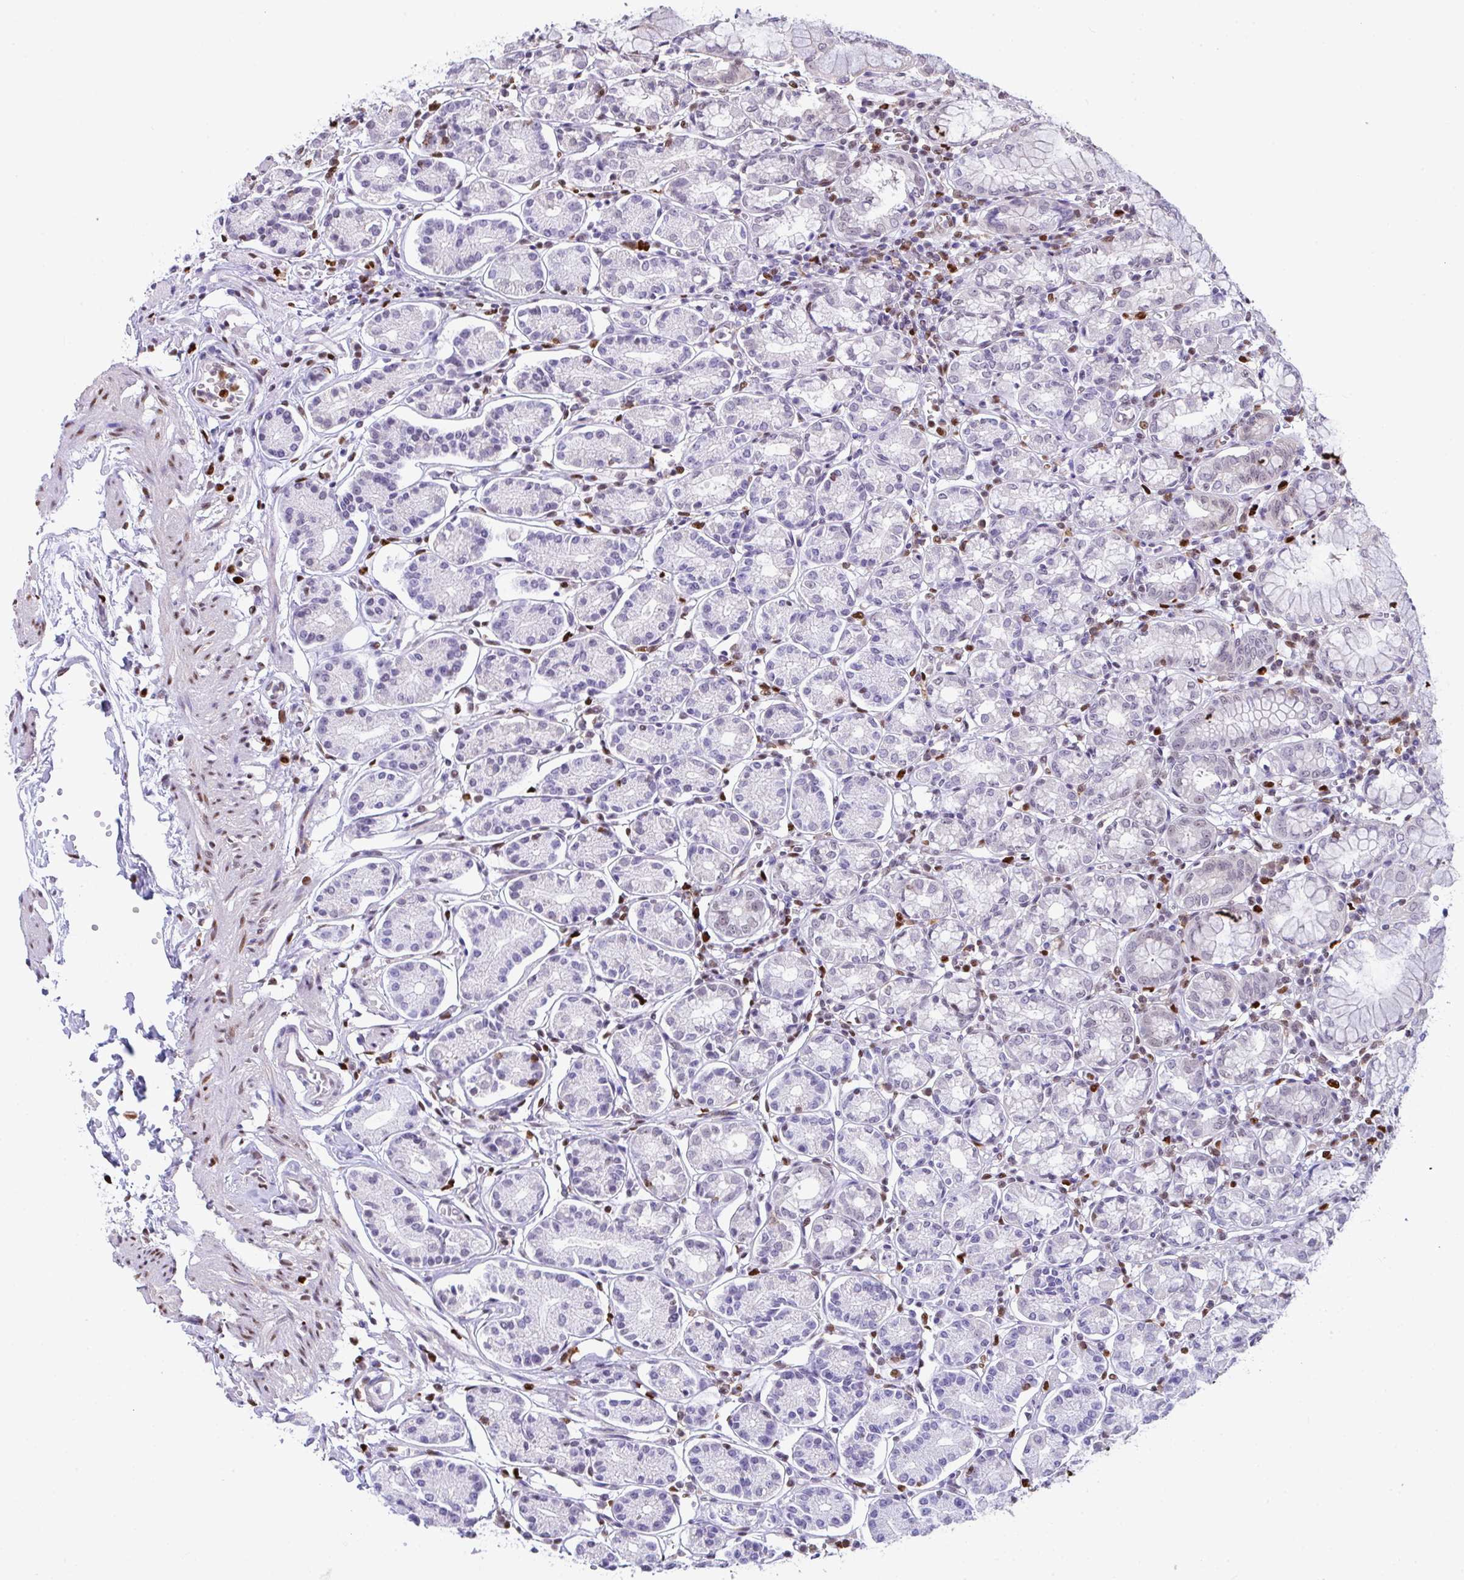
{"staining": {"intensity": "negative", "quantity": "none", "location": "none"}, "tissue": "stomach", "cell_type": "Glandular cells", "image_type": "normal", "snomed": [{"axis": "morphology", "description": "Normal tissue, NOS"}, {"axis": "topography", "description": "Stomach"}], "caption": "Normal stomach was stained to show a protein in brown. There is no significant expression in glandular cells. (Immunohistochemistry, brightfield microscopy, high magnification).", "gene": "BTBD10", "patient": {"sex": "female", "age": 62}}